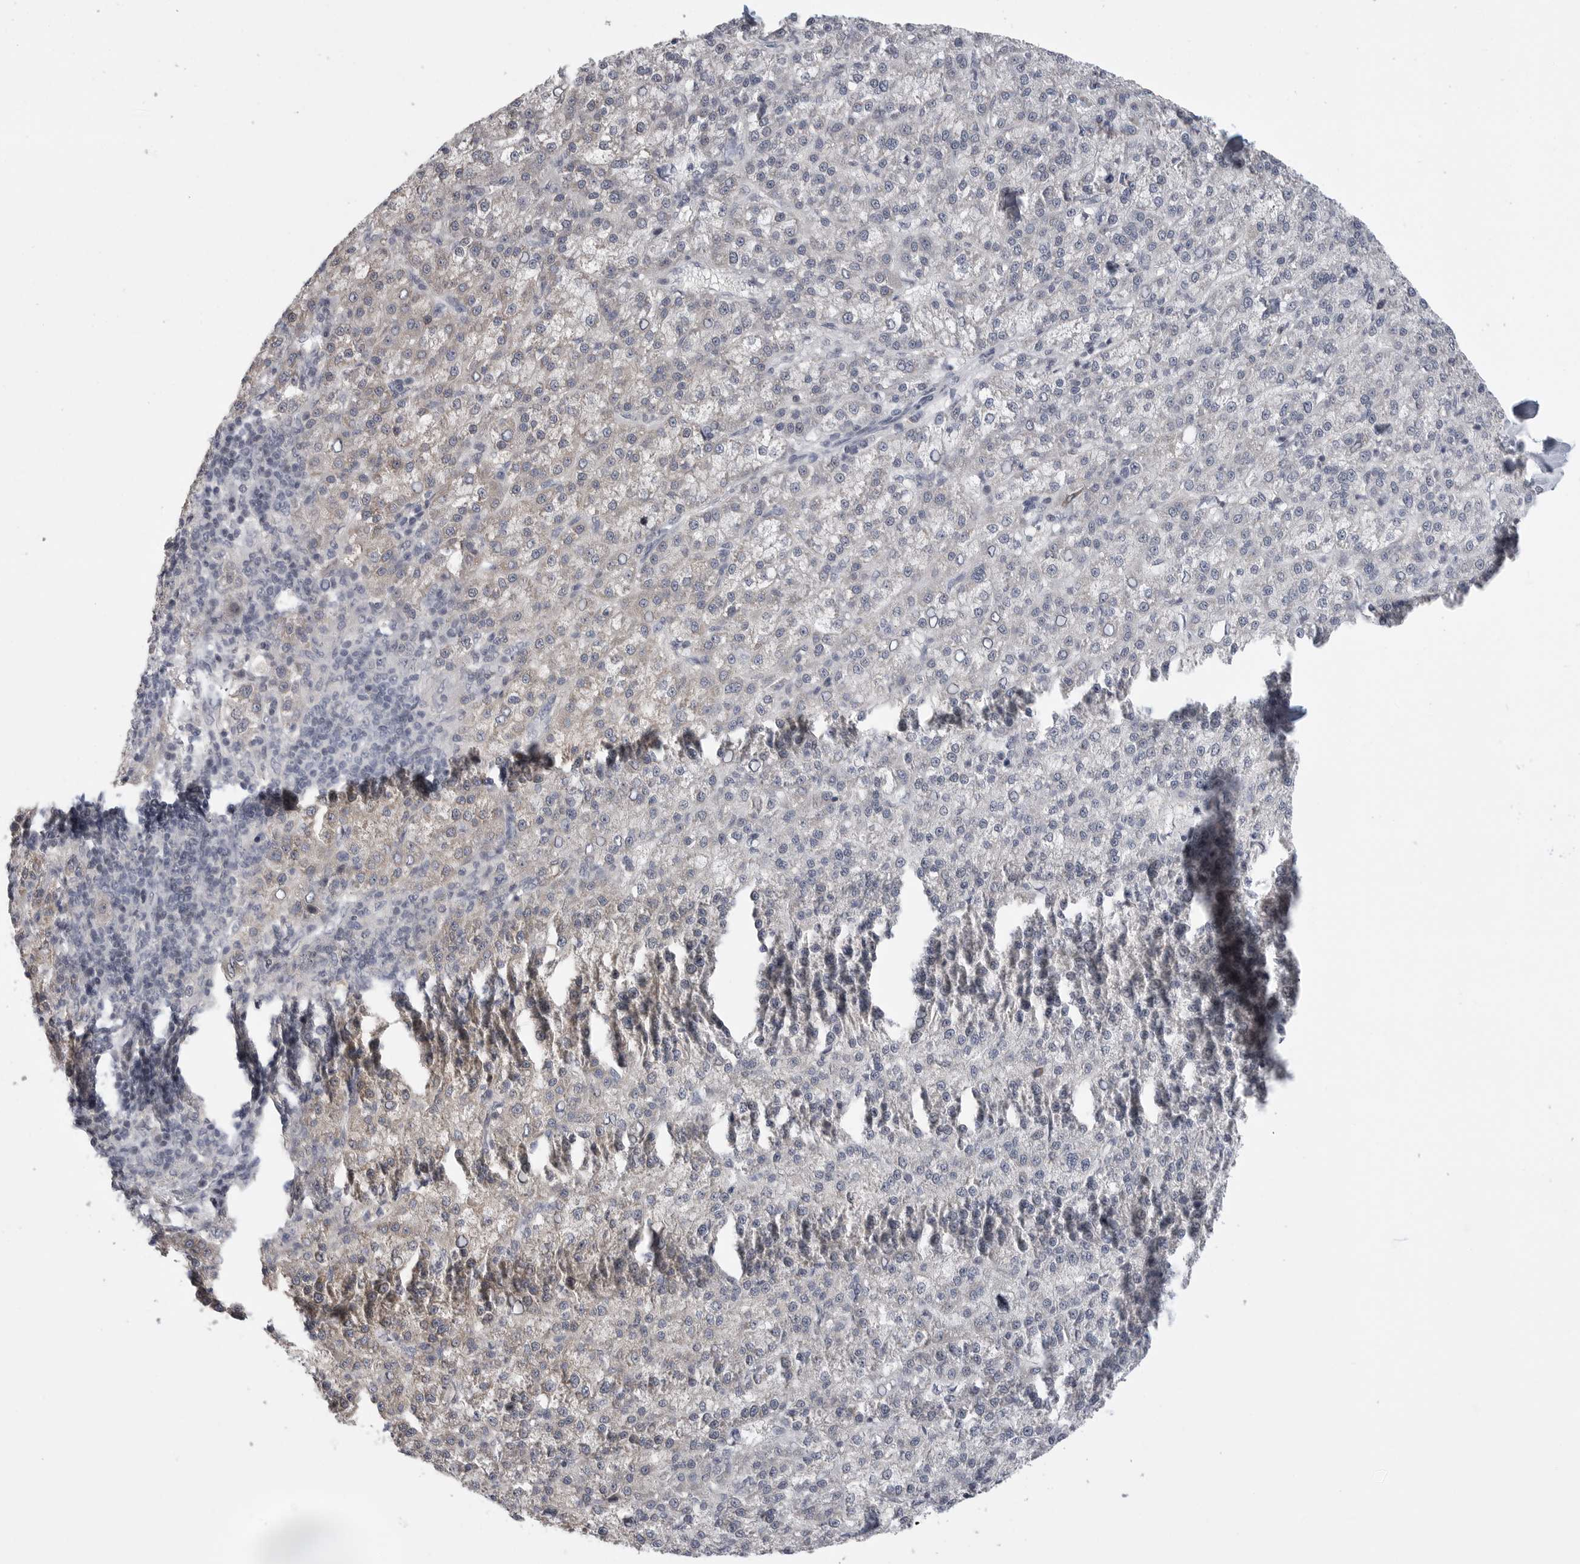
{"staining": {"intensity": "negative", "quantity": "none", "location": "none"}, "tissue": "liver cancer", "cell_type": "Tumor cells", "image_type": "cancer", "snomed": [{"axis": "morphology", "description": "Carcinoma, Hepatocellular, NOS"}, {"axis": "topography", "description": "Liver"}], "caption": "DAB immunohistochemical staining of hepatocellular carcinoma (liver) demonstrates no significant staining in tumor cells.", "gene": "FBXO43", "patient": {"sex": "female", "age": 58}}